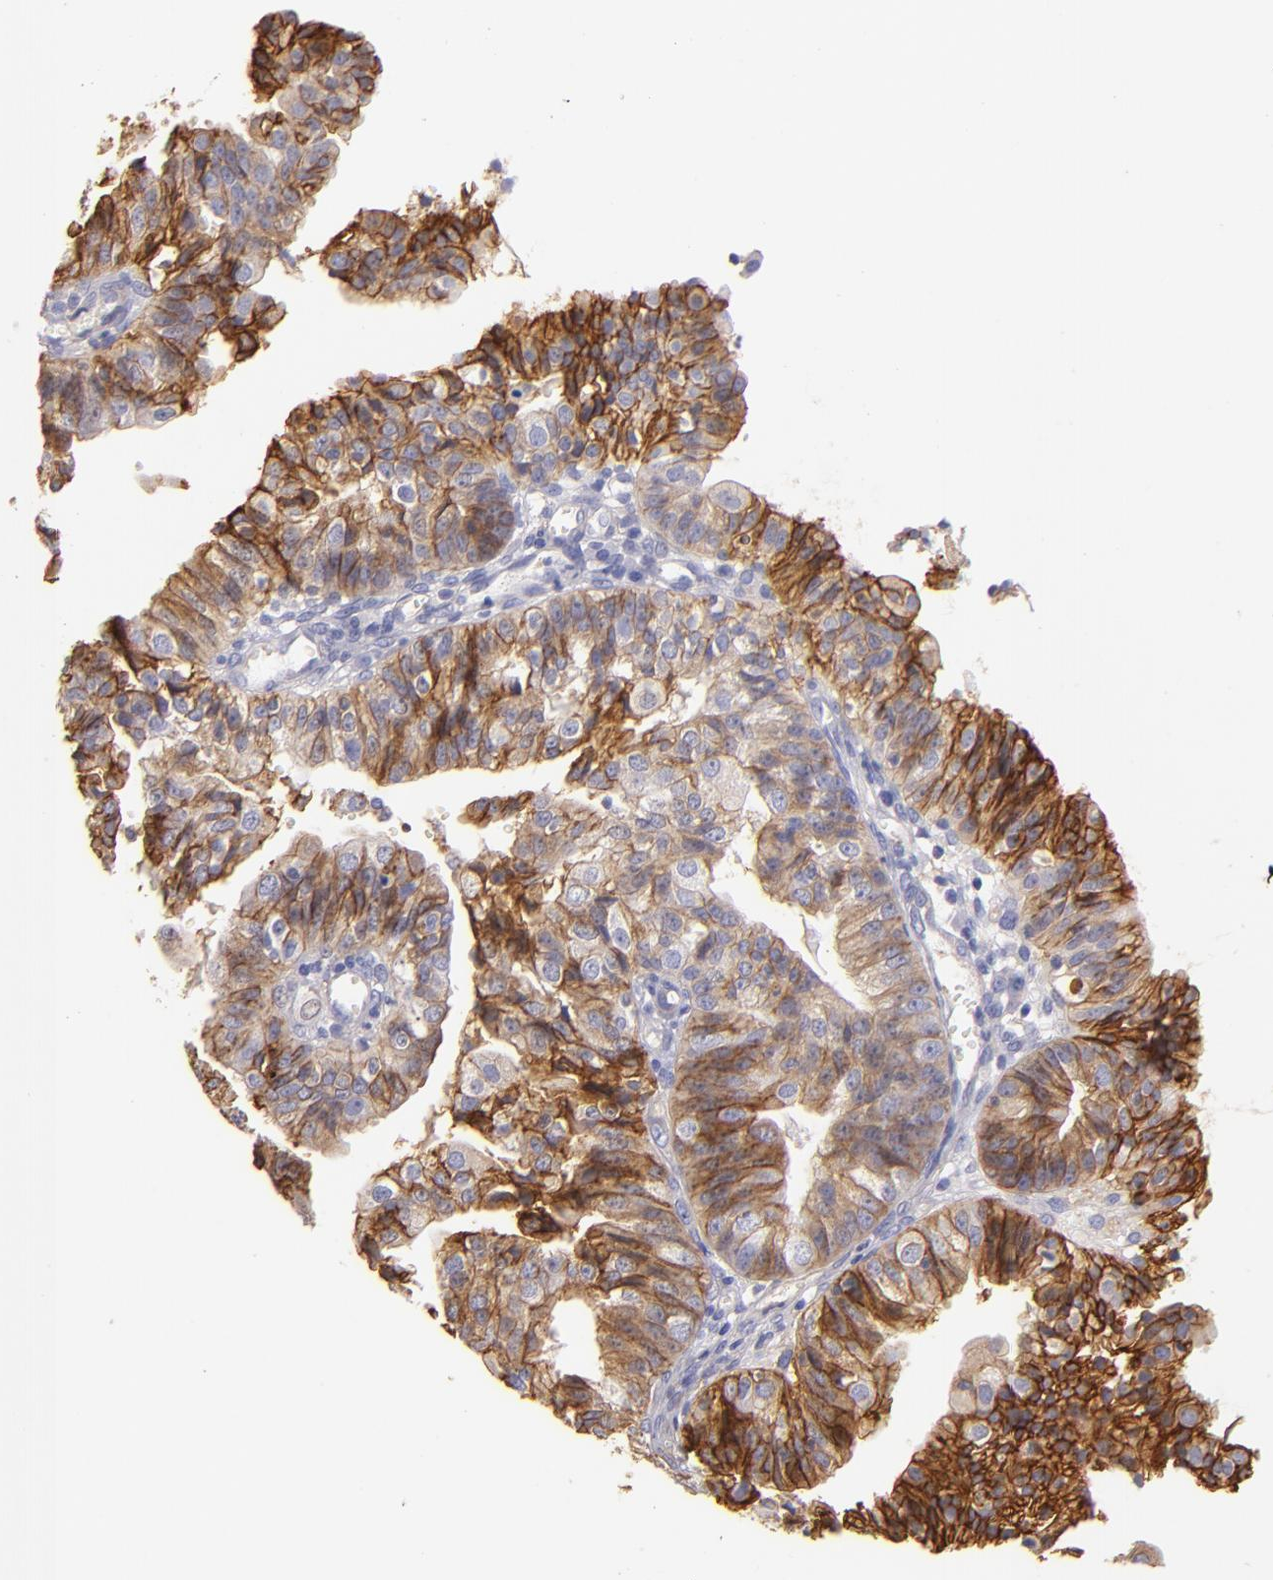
{"staining": {"intensity": "moderate", "quantity": "25%-75%", "location": "cytoplasmic/membranous"}, "tissue": "endometrial cancer", "cell_type": "Tumor cells", "image_type": "cancer", "snomed": [{"axis": "morphology", "description": "Adenocarcinoma, NOS"}, {"axis": "topography", "description": "Endometrium"}], "caption": "The immunohistochemical stain shows moderate cytoplasmic/membranous staining in tumor cells of endometrial cancer (adenocarcinoma) tissue.", "gene": "CD151", "patient": {"sex": "female", "age": 56}}